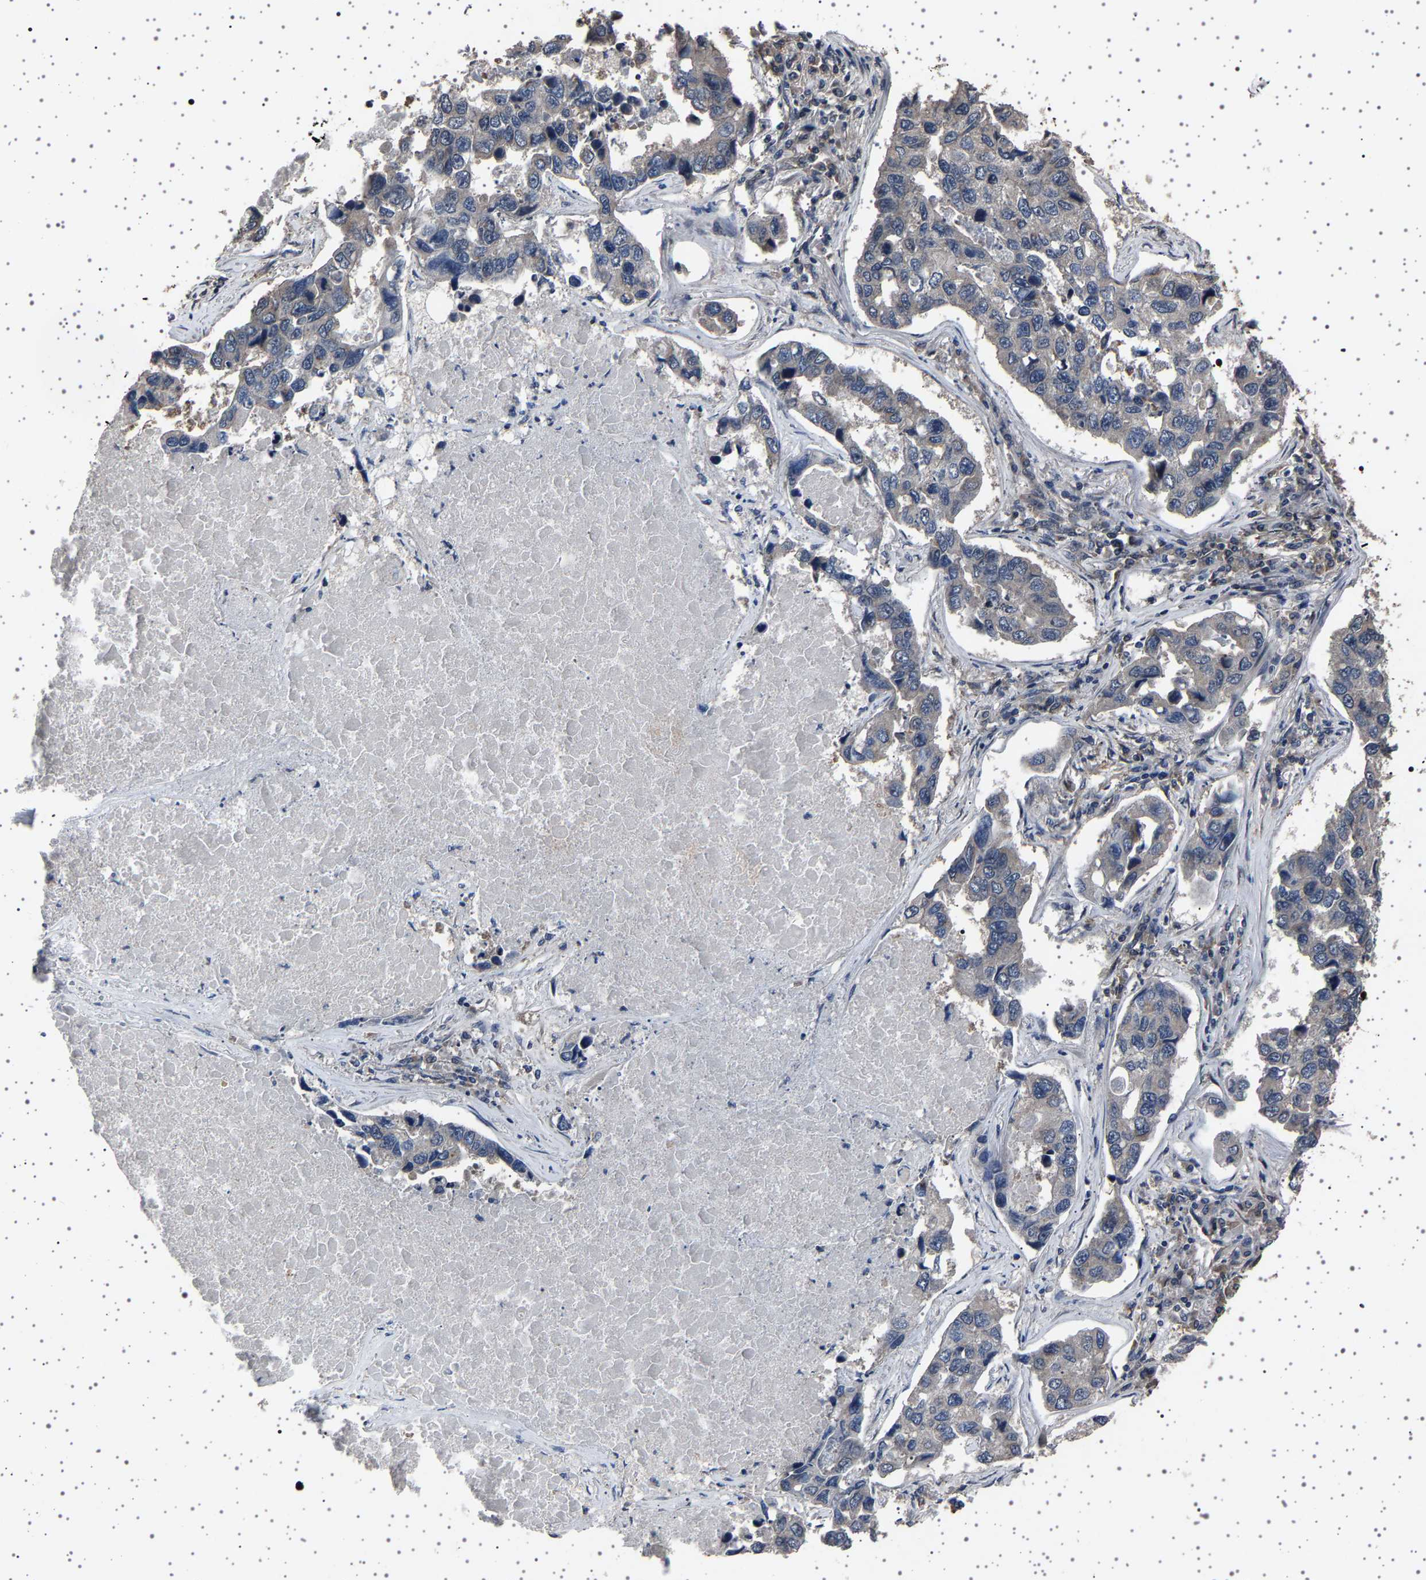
{"staining": {"intensity": "negative", "quantity": "none", "location": "none"}, "tissue": "lung cancer", "cell_type": "Tumor cells", "image_type": "cancer", "snomed": [{"axis": "morphology", "description": "Adenocarcinoma, NOS"}, {"axis": "topography", "description": "Lung"}], "caption": "Immunohistochemical staining of lung adenocarcinoma shows no significant staining in tumor cells. (IHC, brightfield microscopy, high magnification).", "gene": "NCKAP1", "patient": {"sex": "male", "age": 64}}